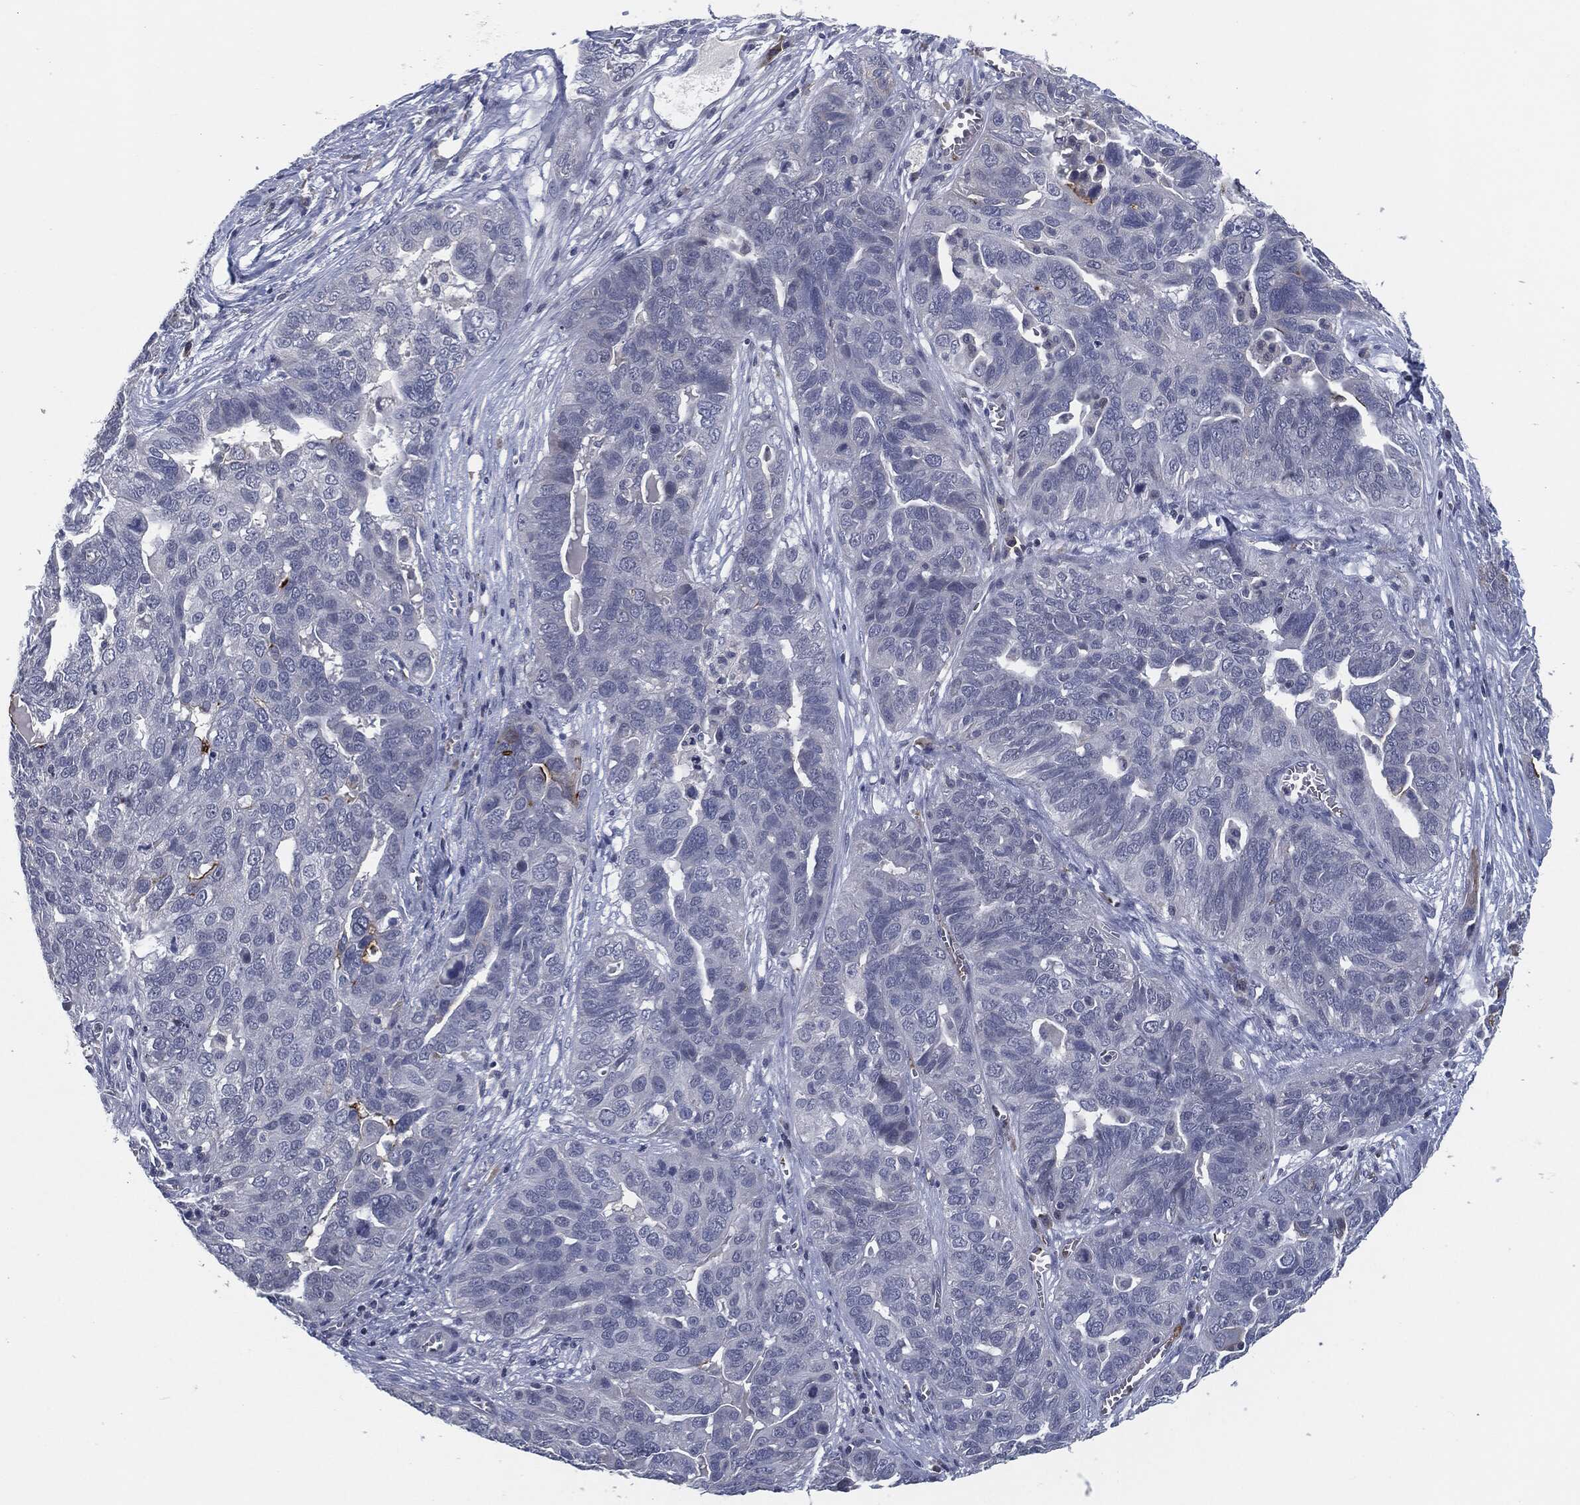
{"staining": {"intensity": "negative", "quantity": "none", "location": "none"}, "tissue": "ovarian cancer", "cell_type": "Tumor cells", "image_type": "cancer", "snomed": [{"axis": "morphology", "description": "Carcinoma, endometroid"}, {"axis": "topography", "description": "Soft tissue"}, {"axis": "topography", "description": "Ovary"}], "caption": "Ovarian endometroid carcinoma was stained to show a protein in brown. There is no significant positivity in tumor cells.", "gene": "PROM1", "patient": {"sex": "female", "age": 52}}